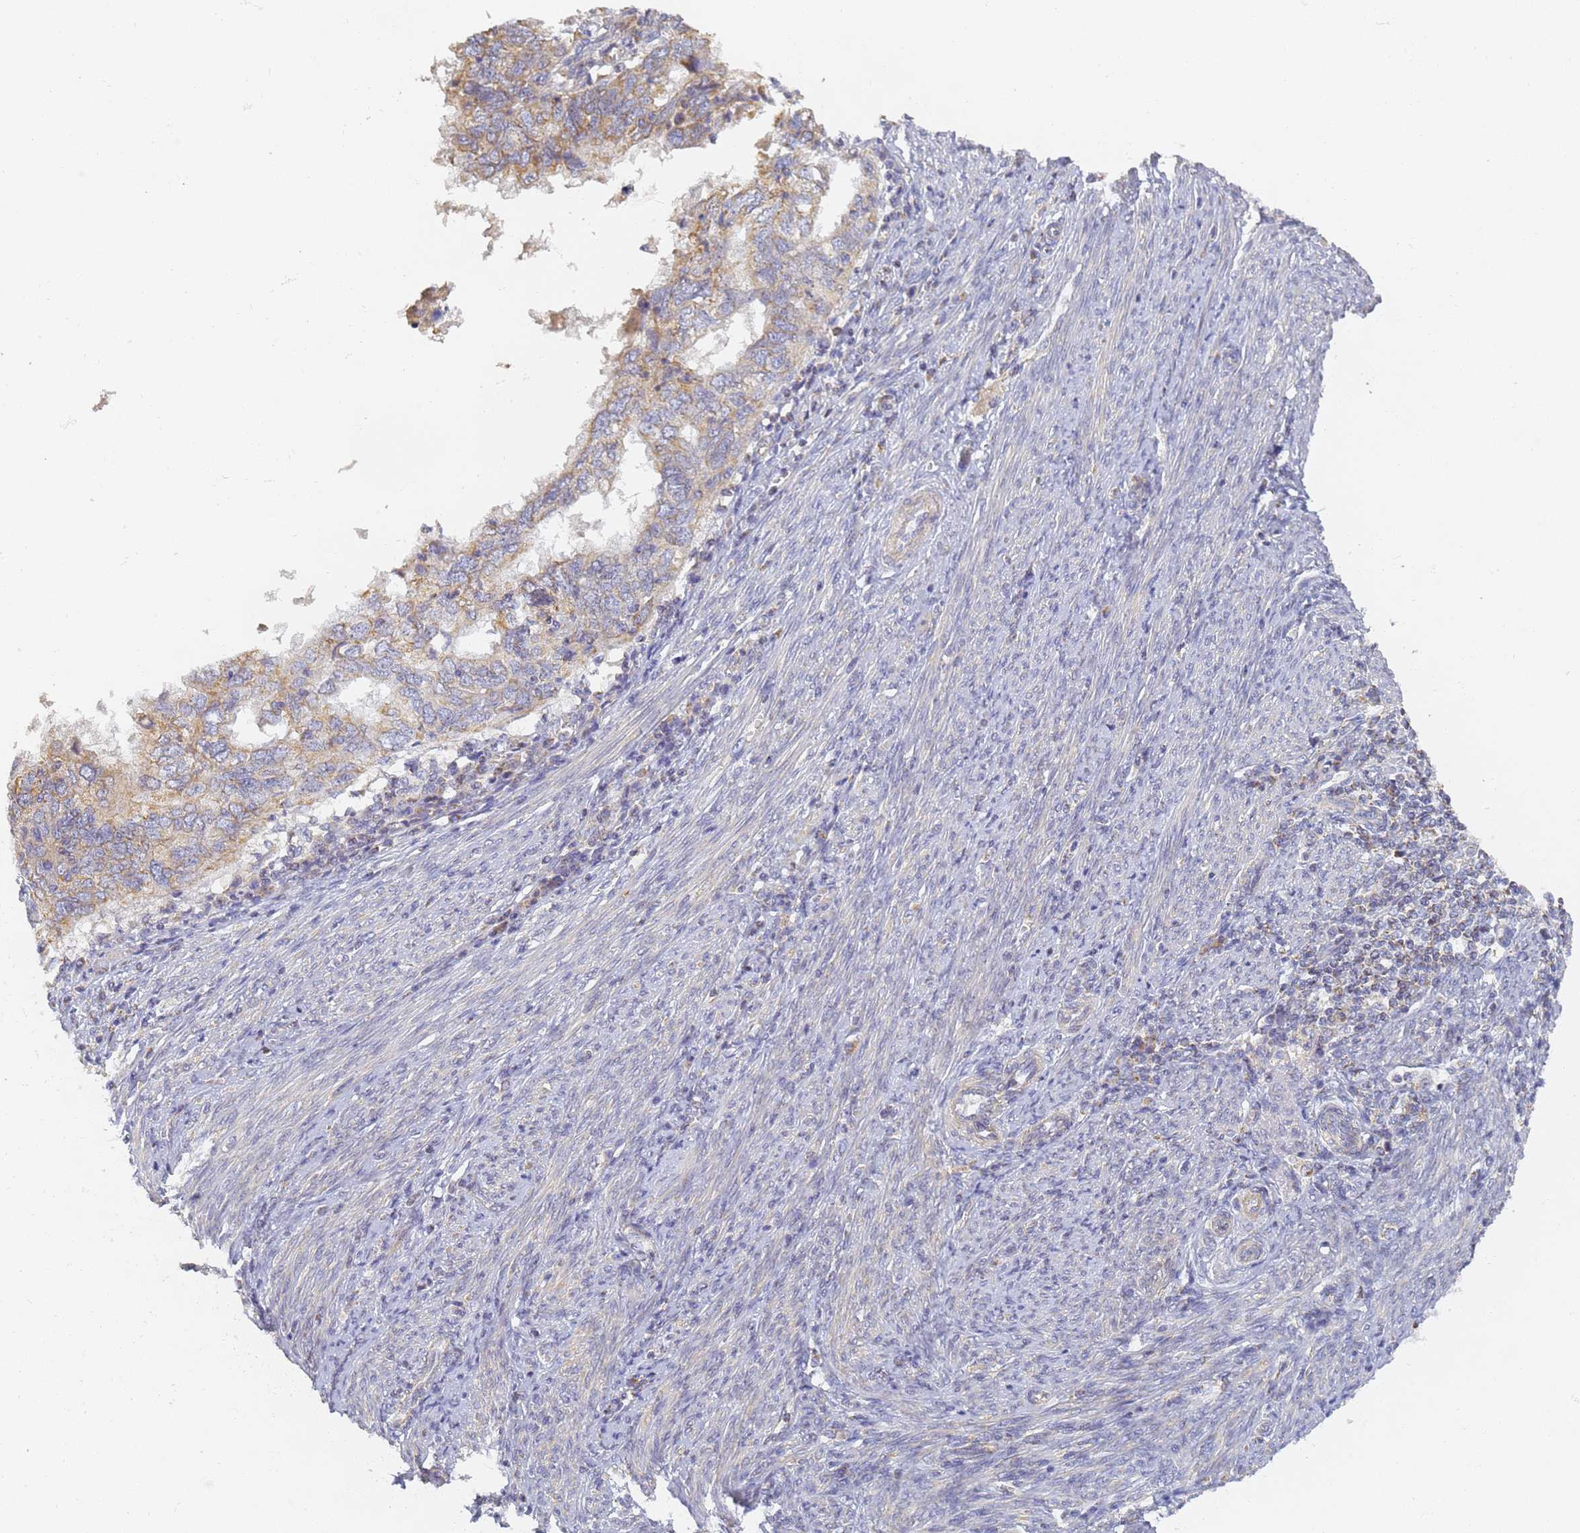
{"staining": {"intensity": "moderate", "quantity": ">75%", "location": "cytoplasmic/membranous"}, "tissue": "endometrial cancer", "cell_type": "Tumor cells", "image_type": "cancer", "snomed": [{"axis": "morphology", "description": "Adenocarcinoma, NOS"}, {"axis": "topography", "description": "Uterus"}], "caption": "Immunohistochemistry histopathology image of neoplastic tissue: human endometrial adenocarcinoma stained using immunohistochemistry exhibits medium levels of moderate protein expression localized specifically in the cytoplasmic/membranous of tumor cells, appearing as a cytoplasmic/membranous brown color.", "gene": "UTP23", "patient": {"sex": "female", "age": 77}}